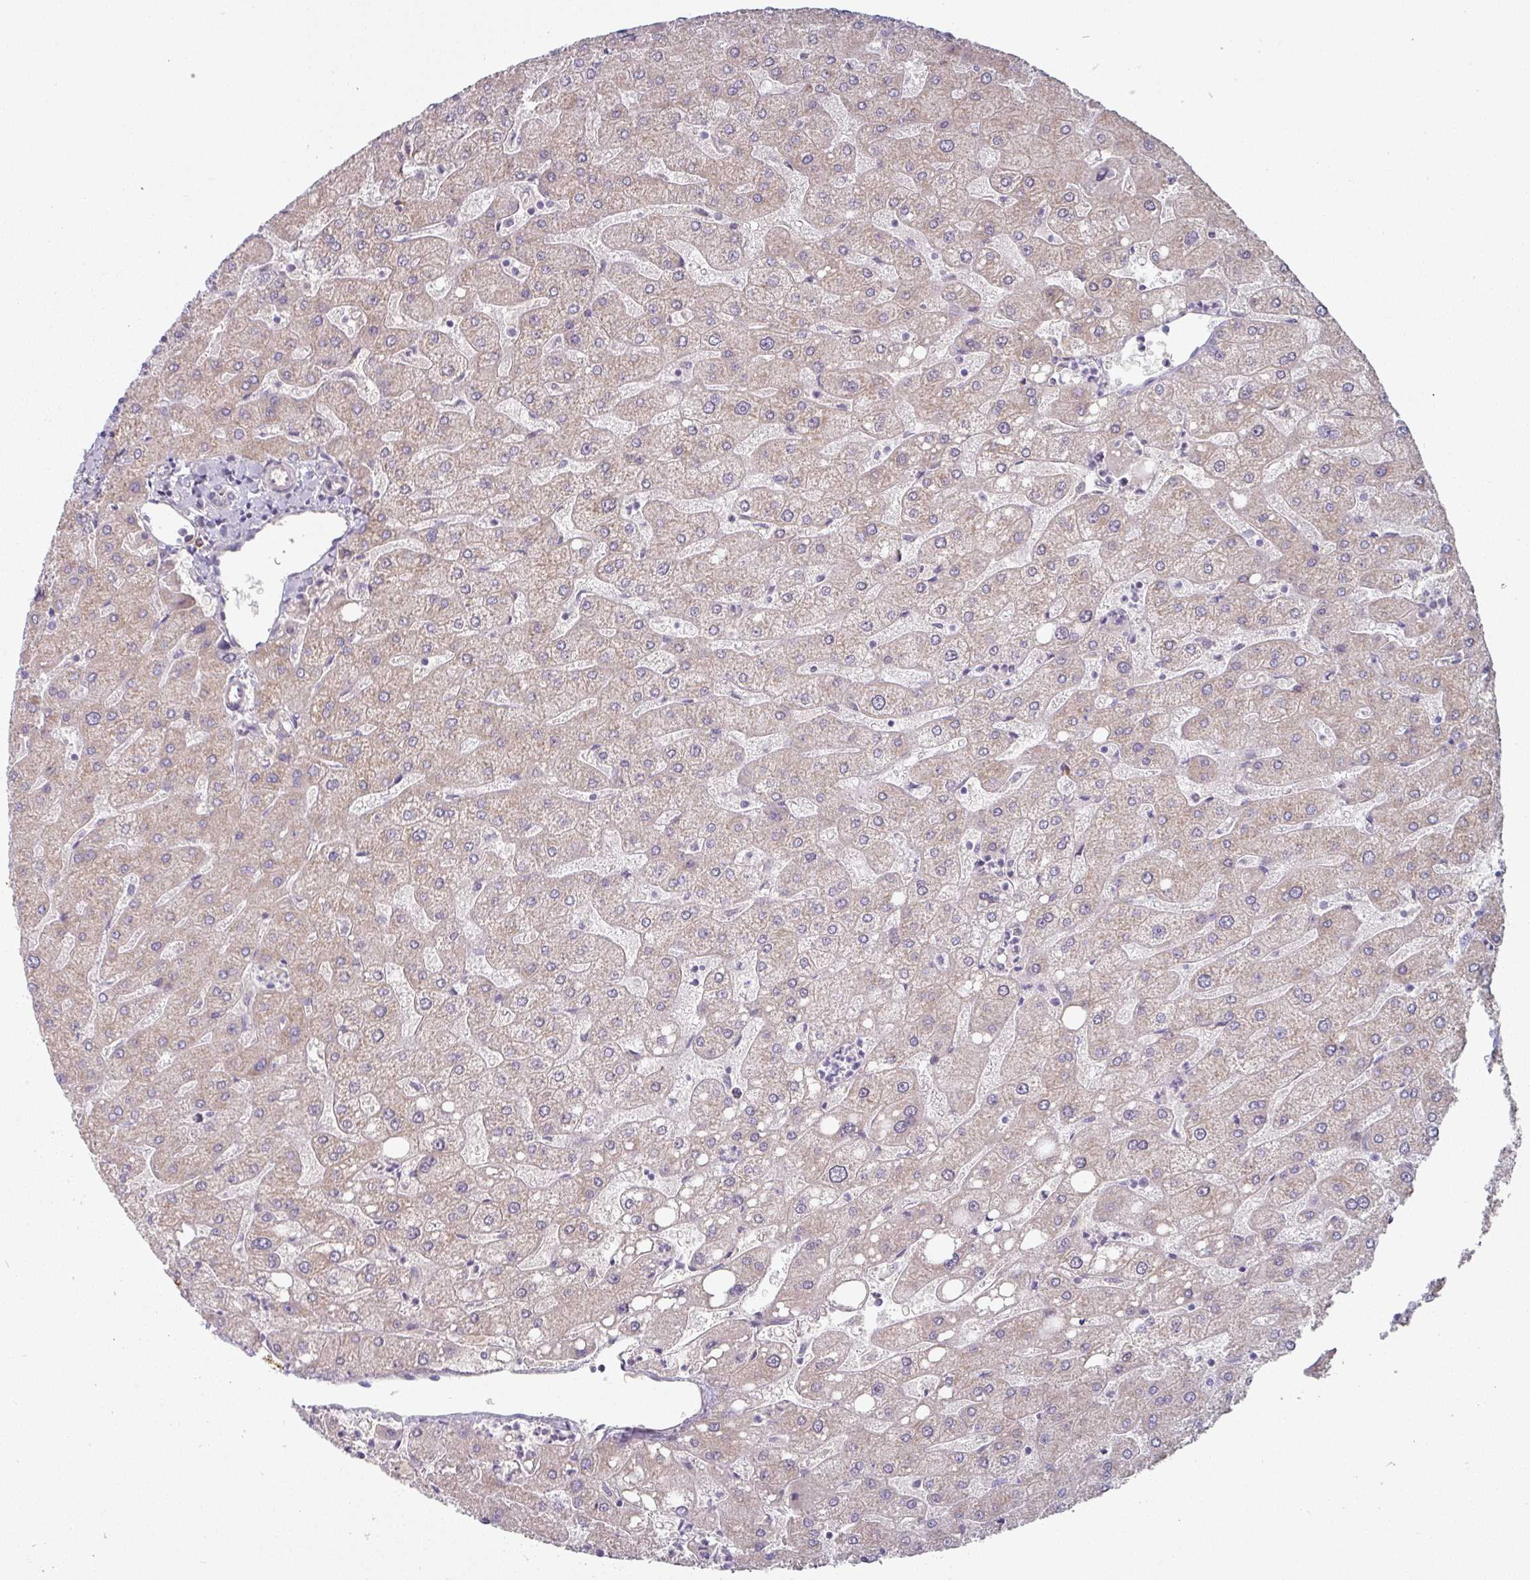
{"staining": {"intensity": "negative", "quantity": "none", "location": "none"}, "tissue": "liver", "cell_type": "Cholangiocytes", "image_type": "normal", "snomed": [{"axis": "morphology", "description": "Normal tissue, NOS"}, {"axis": "topography", "description": "Liver"}], "caption": "There is no significant expression in cholangiocytes of liver. (DAB immunohistochemistry (IHC) visualized using brightfield microscopy, high magnification).", "gene": "CEP78", "patient": {"sex": "male", "age": 67}}